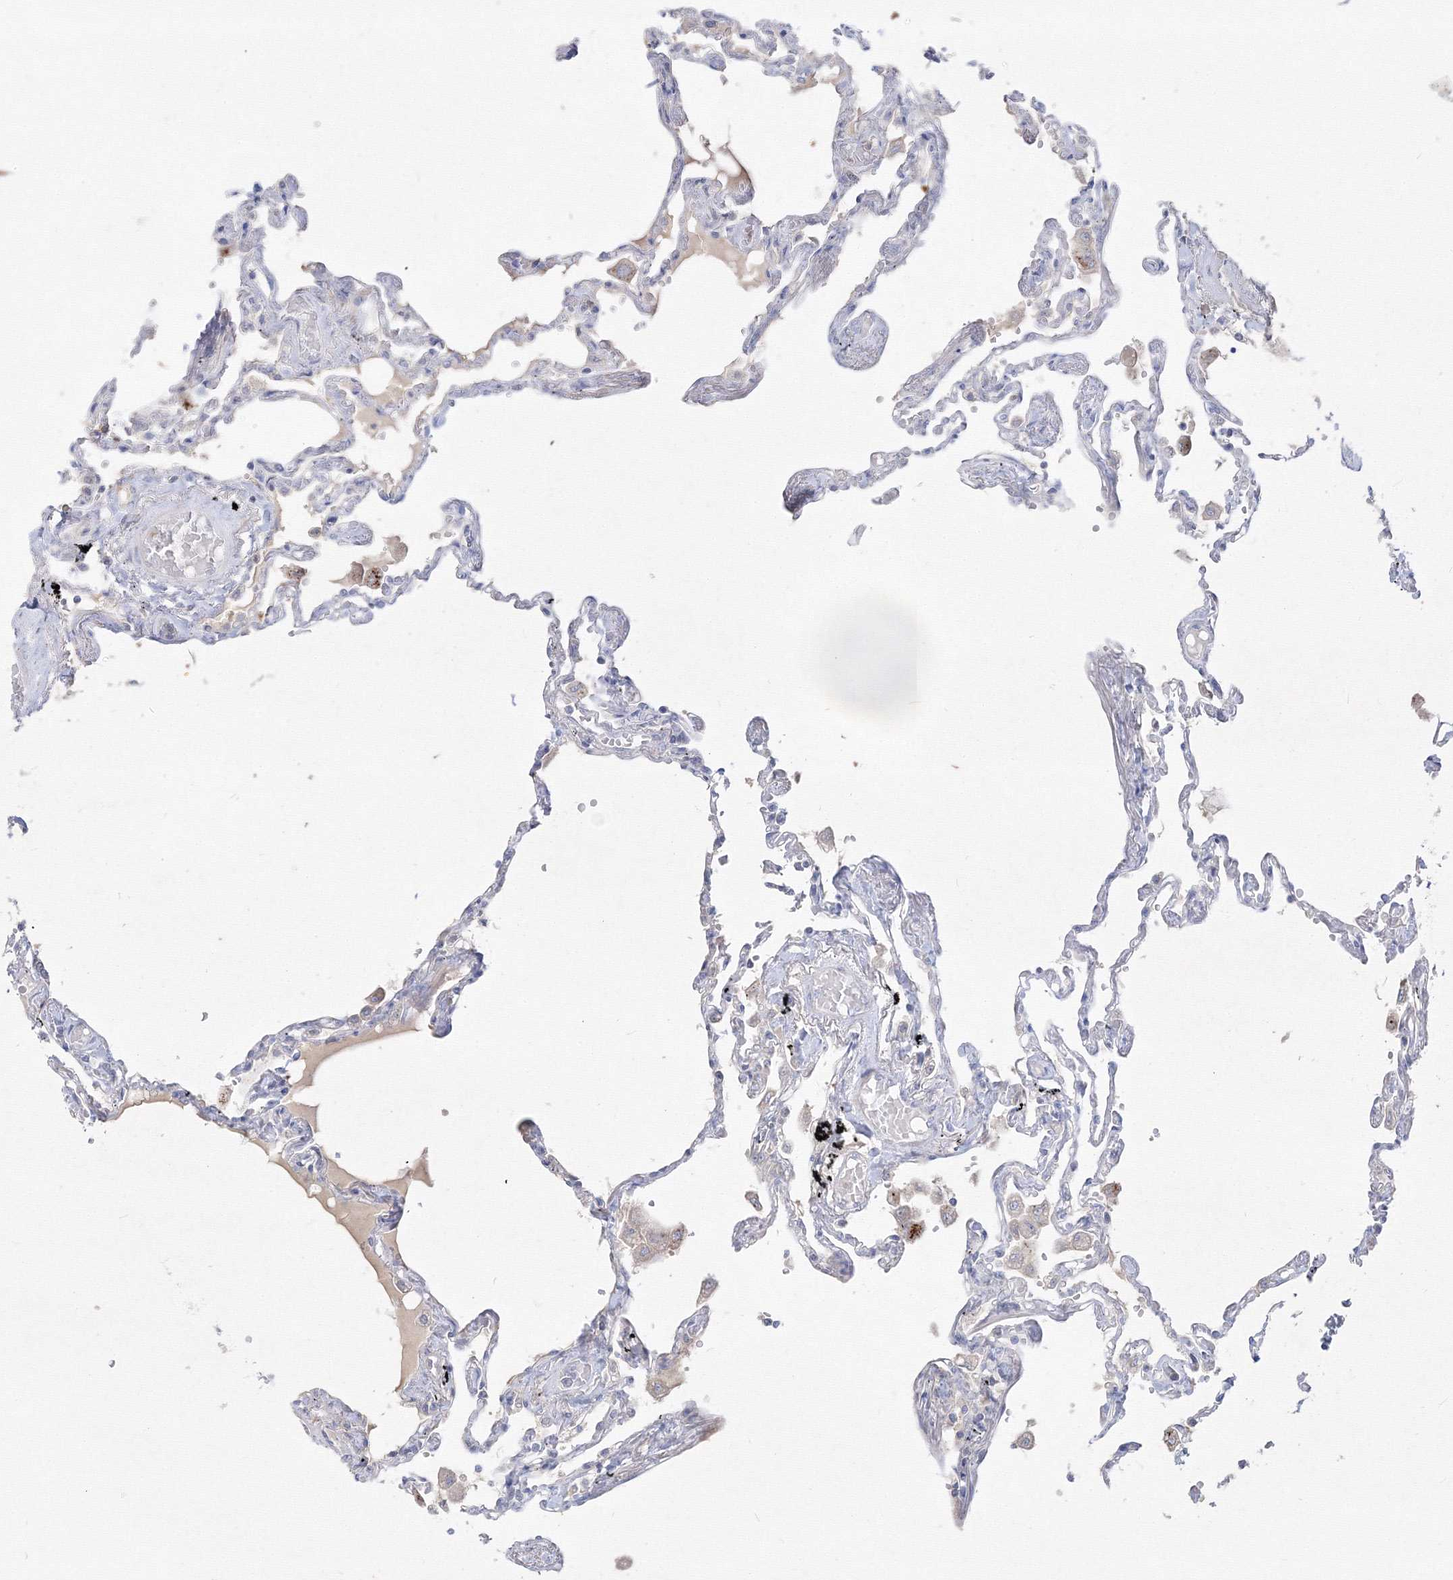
{"staining": {"intensity": "negative", "quantity": "none", "location": "none"}, "tissue": "lung", "cell_type": "Alveolar cells", "image_type": "normal", "snomed": [{"axis": "morphology", "description": "Normal tissue, NOS"}, {"axis": "topography", "description": "Lung"}], "caption": "Immunohistochemical staining of unremarkable lung displays no significant expression in alveolar cells.", "gene": "FBXL8", "patient": {"sex": "female", "age": 67}}